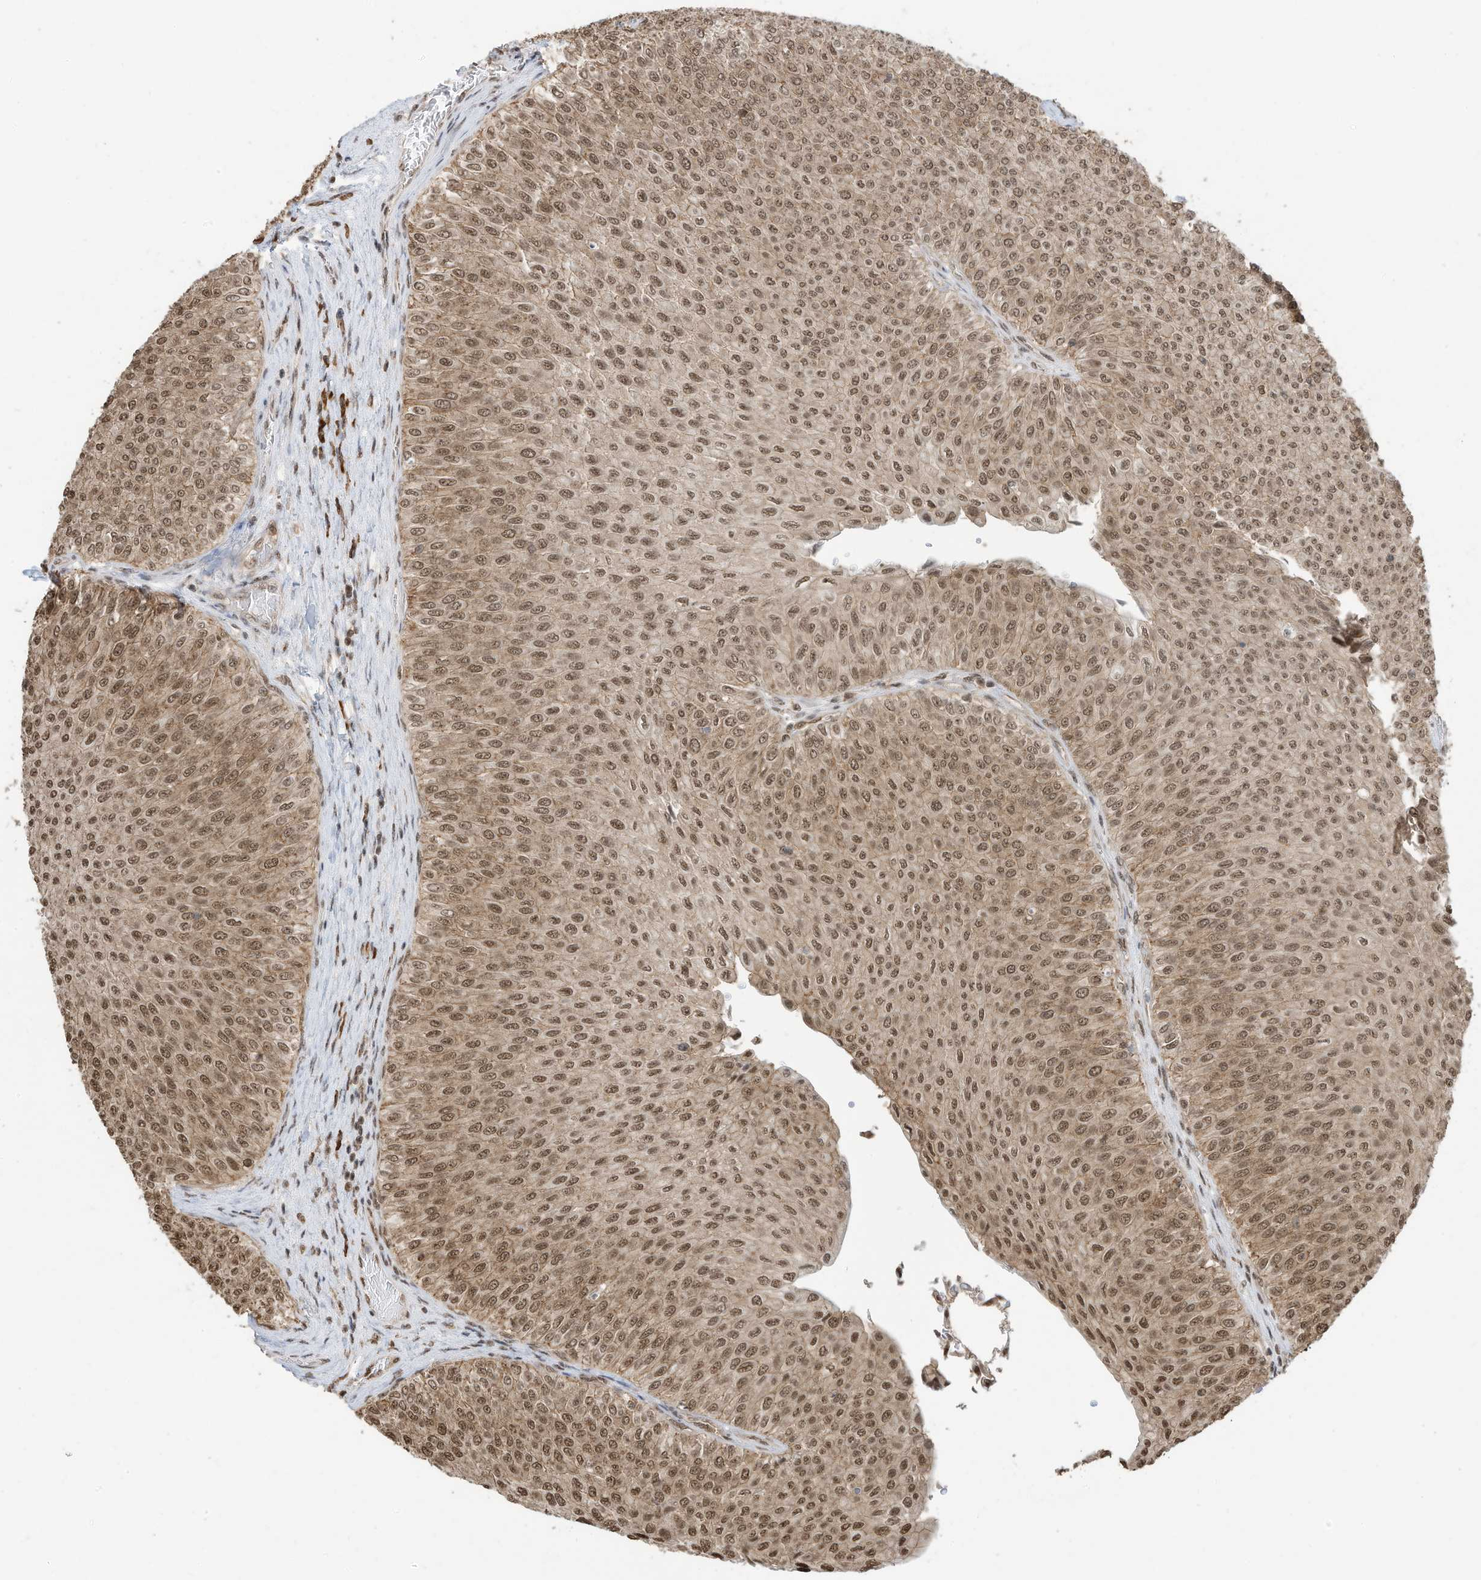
{"staining": {"intensity": "moderate", "quantity": ">75%", "location": "nuclear"}, "tissue": "urothelial cancer", "cell_type": "Tumor cells", "image_type": "cancer", "snomed": [{"axis": "morphology", "description": "Urothelial carcinoma, Low grade"}, {"axis": "topography", "description": "Urinary bladder"}], "caption": "Immunohistochemistry (IHC) of urothelial cancer displays medium levels of moderate nuclear positivity in about >75% of tumor cells.", "gene": "ZNF195", "patient": {"sex": "male", "age": 78}}